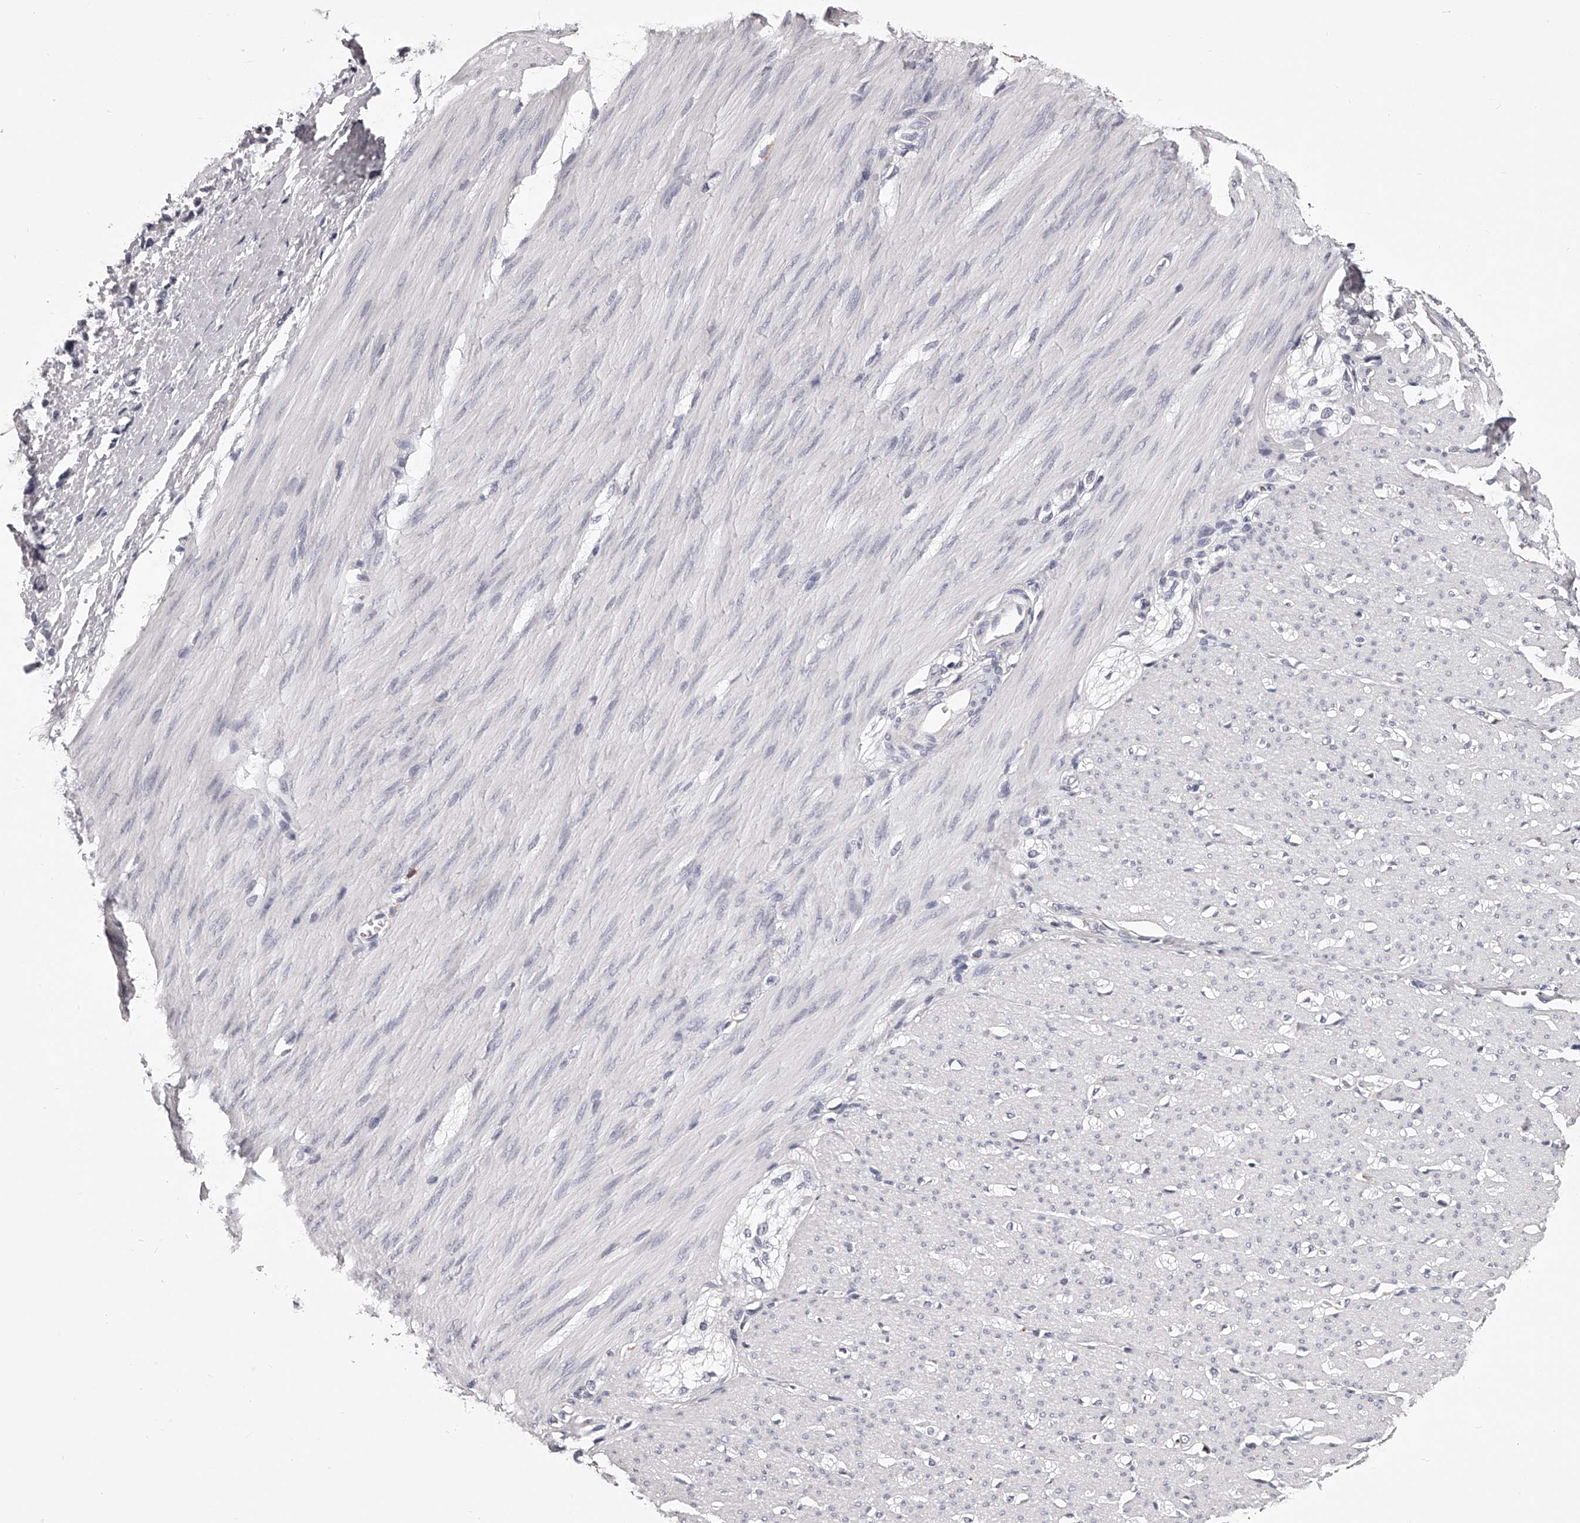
{"staining": {"intensity": "negative", "quantity": "none", "location": "none"}, "tissue": "smooth muscle", "cell_type": "Smooth muscle cells", "image_type": "normal", "snomed": [{"axis": "morphology", "description": "Normal tissue, NOS"}, {"axis": "morphology", "description": "Adenocarcinoma, NOS"}, {"axis": "topography", "description": "Colon"}, {"axis": "topography", "description": "Peripheral nerve tissue"}], "caption": "An image of human smooth muscle is negative for staining in smooth muscle cells. (Immunohistochemistry (ihc), brightfield microscopy, high magnification).", "gene": "DMRT1", "patient": {"sex": "male", "age": 14}}